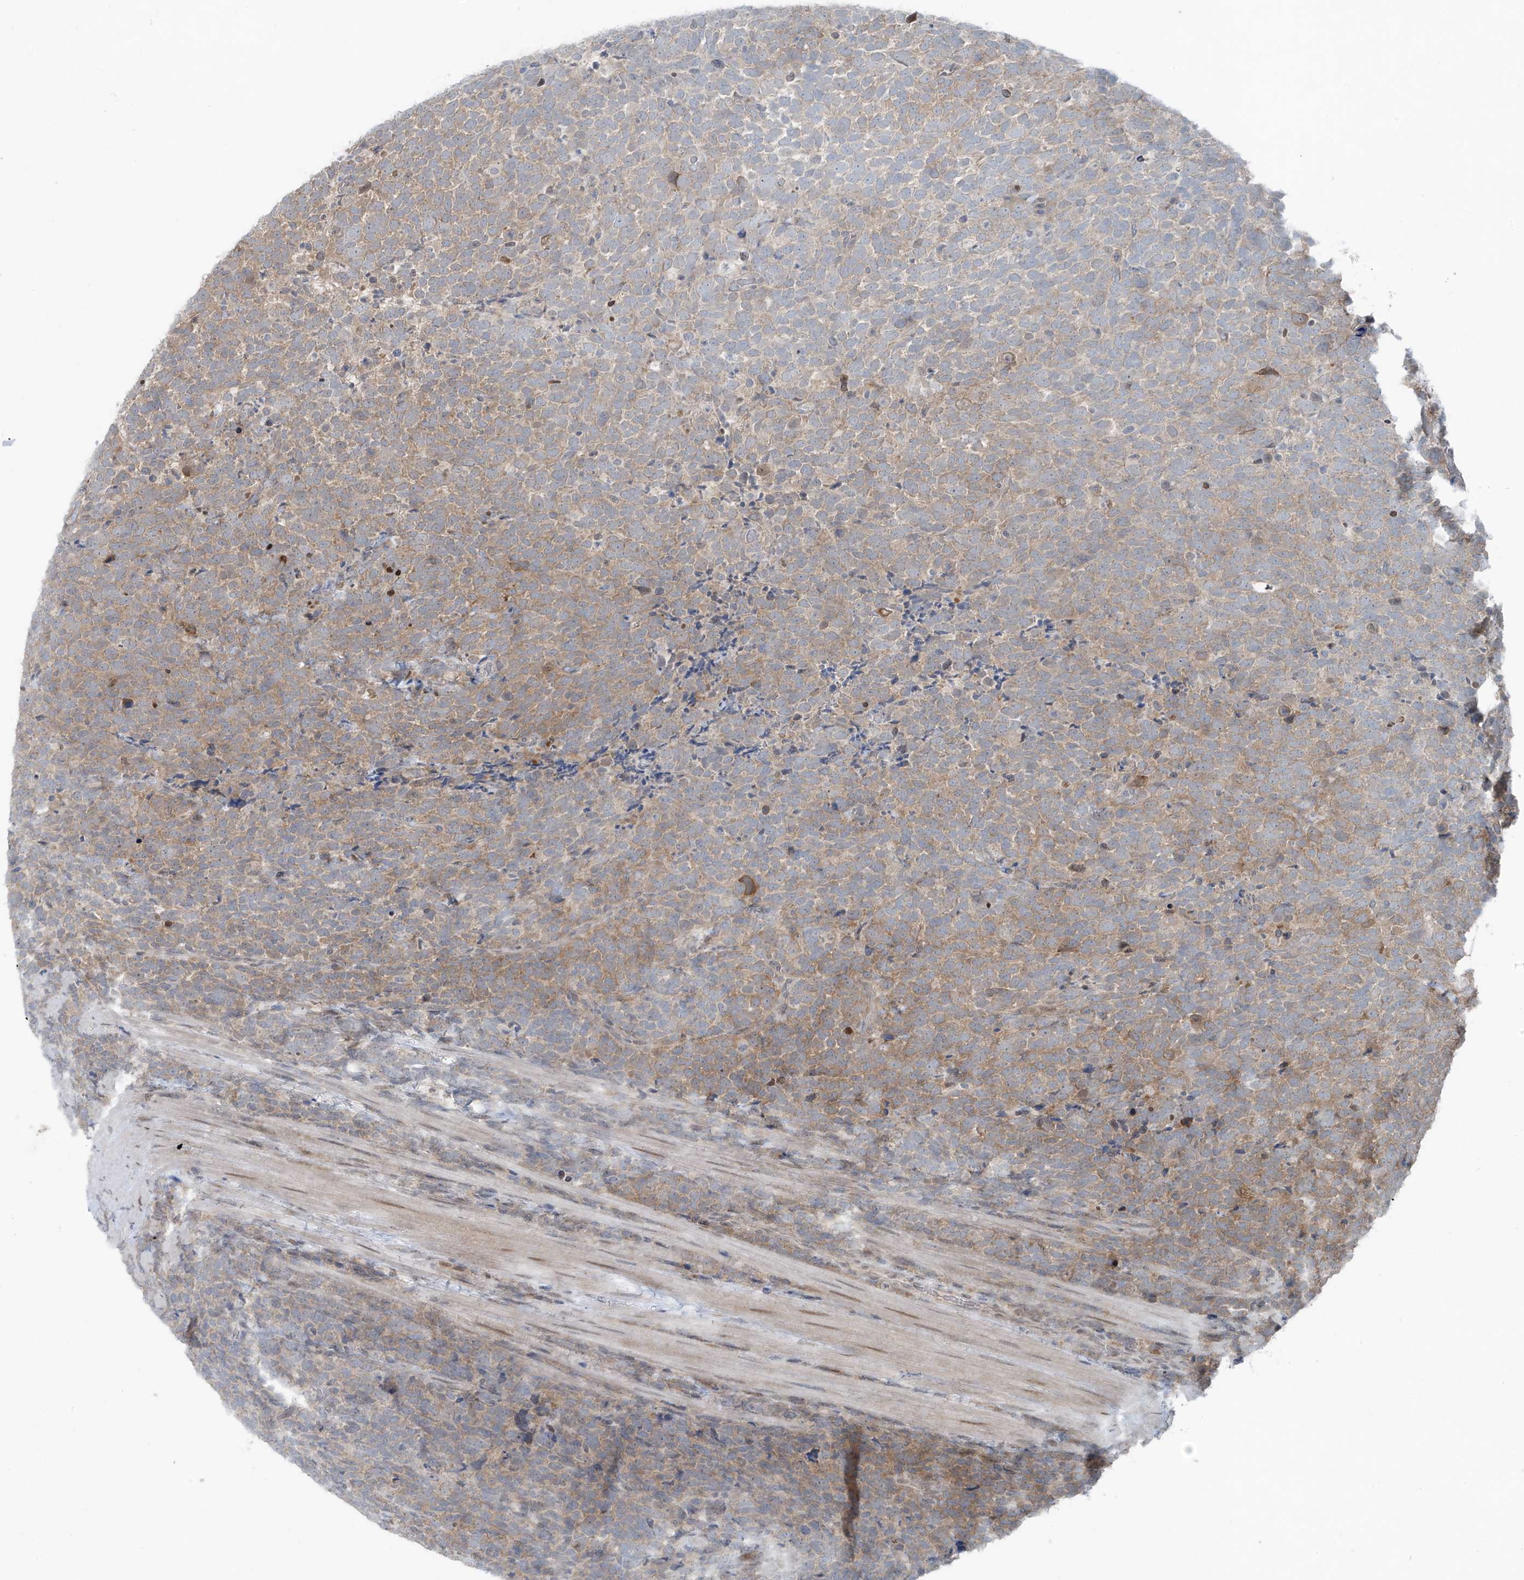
{"staining": {"intensity": "moderate", "quantity": "<25%", "location": "cytoplasmic/membranous"}, "tissue": "urothelial cancer", "cell_type": "Tumor cells", "image_type": "cancer", "snomed": [{"axis": "morphology", "description": "Urothelial carcinoma, High grade"}, {"axis": "topography", "description": "Urinary bladder"}], "caption": "A brown stain highlights moderate cytoplasmic/membranous positivity of a protein in human urothelial cancer tumor cells.", "gene": "PPAT", "patient": {"sex": "female", "age": 82}}